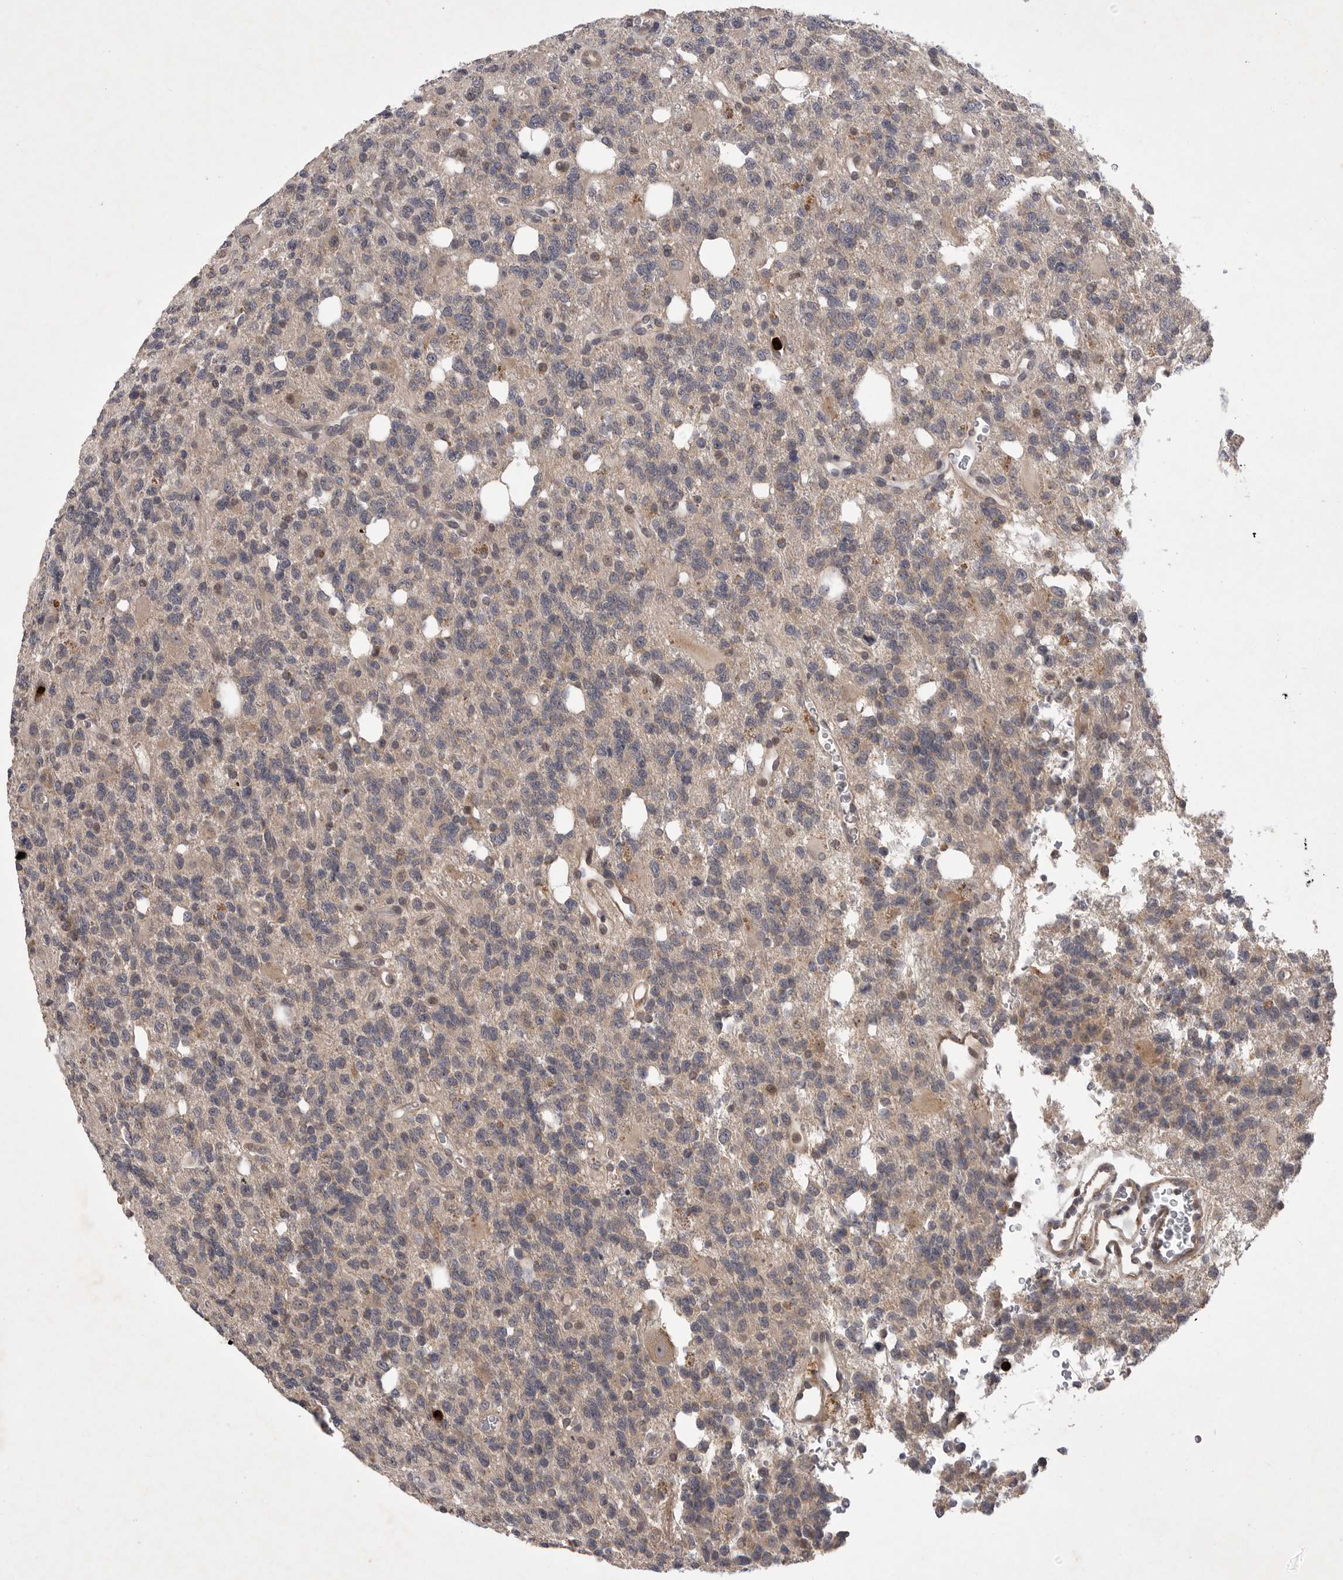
{"staining": {"intensity": "weak", "quantity": "<25%", "location": "cytoplasmic/membranous"}, "tissue": "glioma", "cell_type": "Tumor cells", "image_type": "cancer", "snomed": [{"axis": "morphology", "description": "Glioma, malignant, High grade"}, {"axis": "topography", "description": "Brain"}], "caption": "Tumor cells show no significant positivity in high-grade glioma (malignant).", "gene": "UBE3D", "patient": {"sex": "female", "age": 62}}